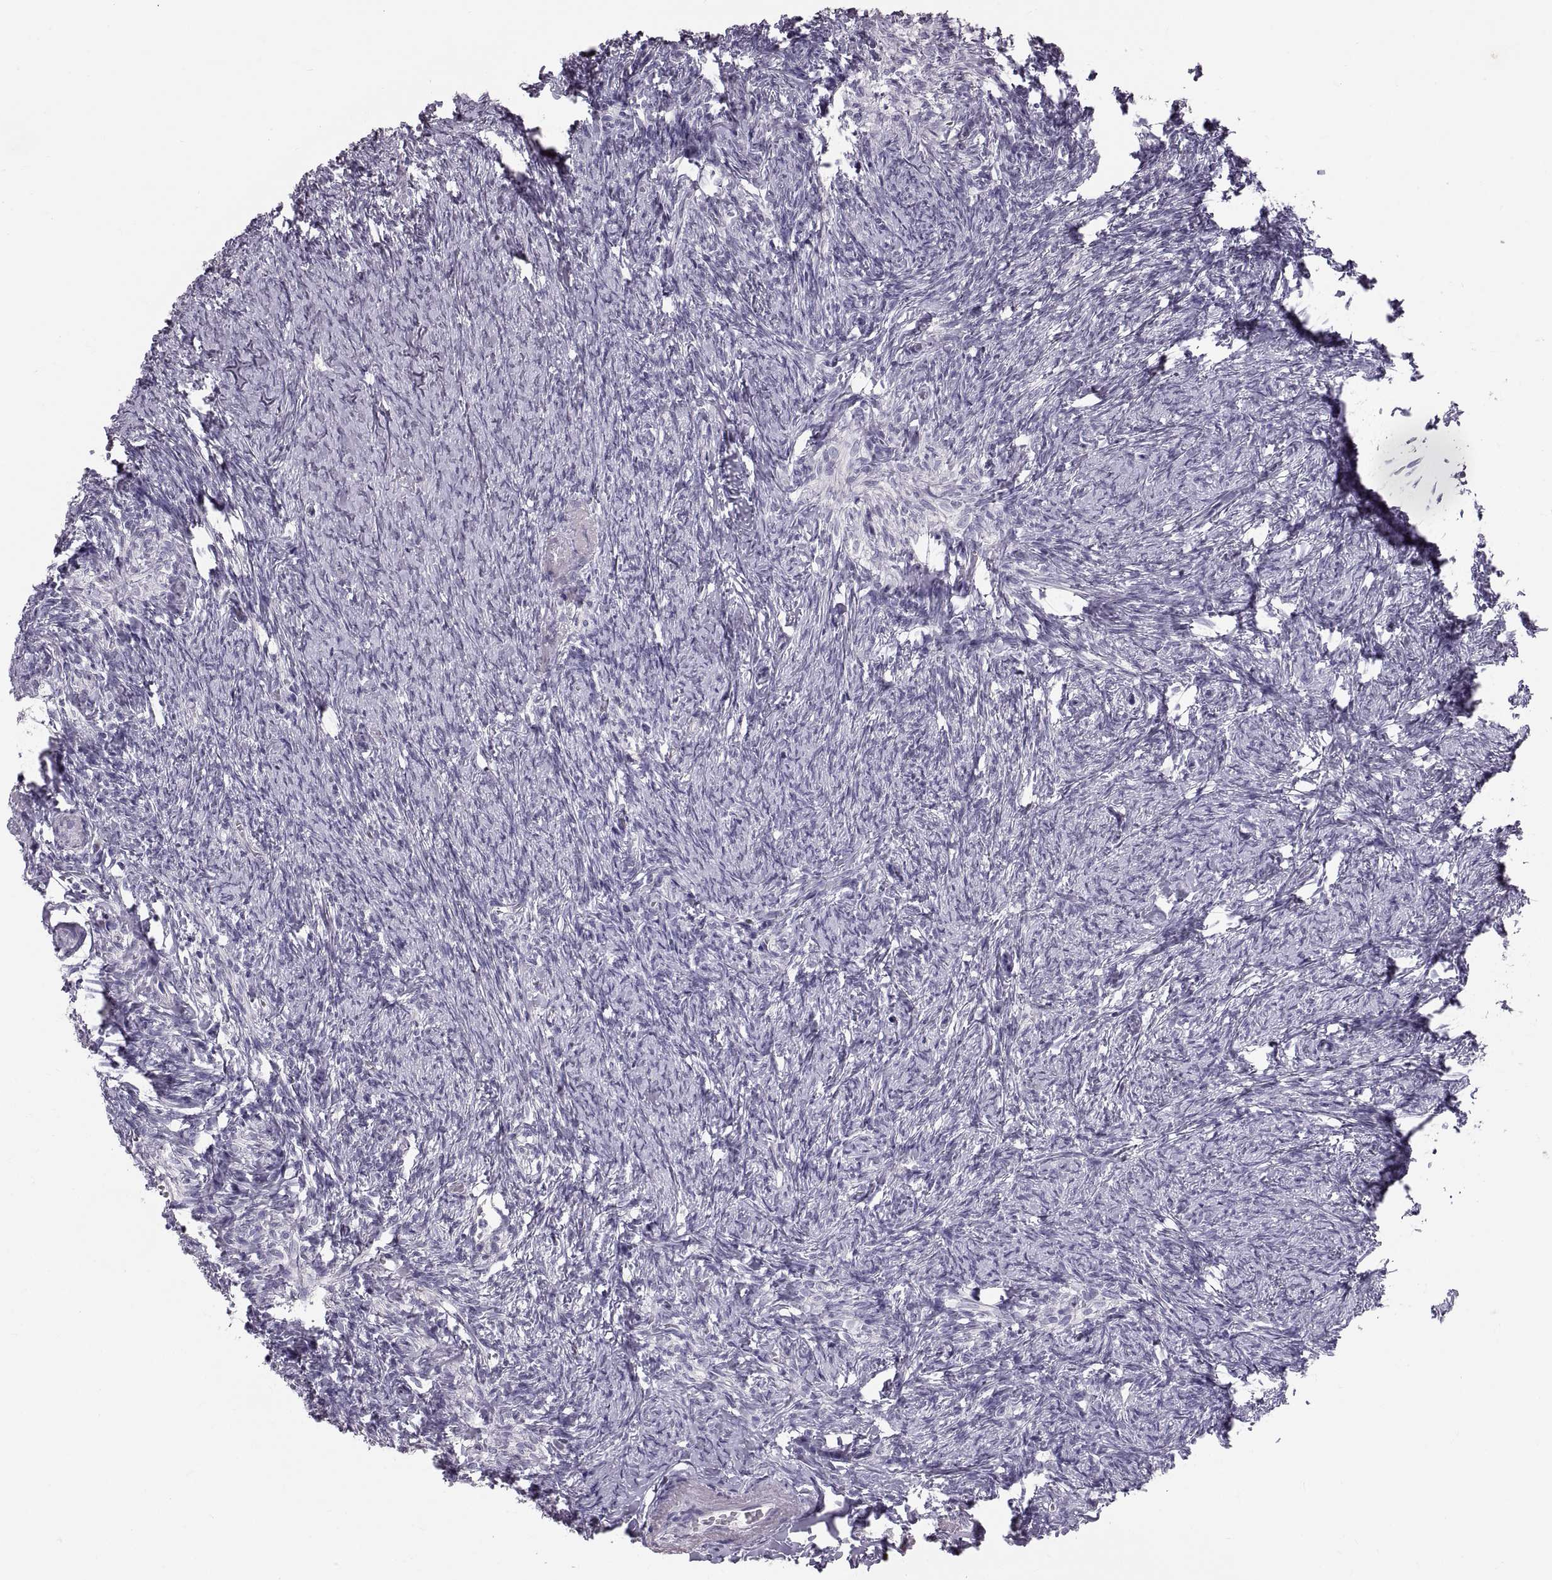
{"staining": {"intensity": "negative", "quantity": "none", "location": "none"}, "tissue": "ovary", "cell_type": "Ovarian stroma cells", "image_type": "normal", "snomed": [{"axis": "morphology", "description": "Normal tissue, NOS"}, {"axis": "topography", "description": "Ovary"}], "caption": "High power microscopy photomicrograph of an immunohistochemistry (IHC) histopathology image of normal ovary, revealing no significant staining in ovarian stroma cells.", "gene": "SPACDR", "patient": {"sex": "female", "age": 72}}